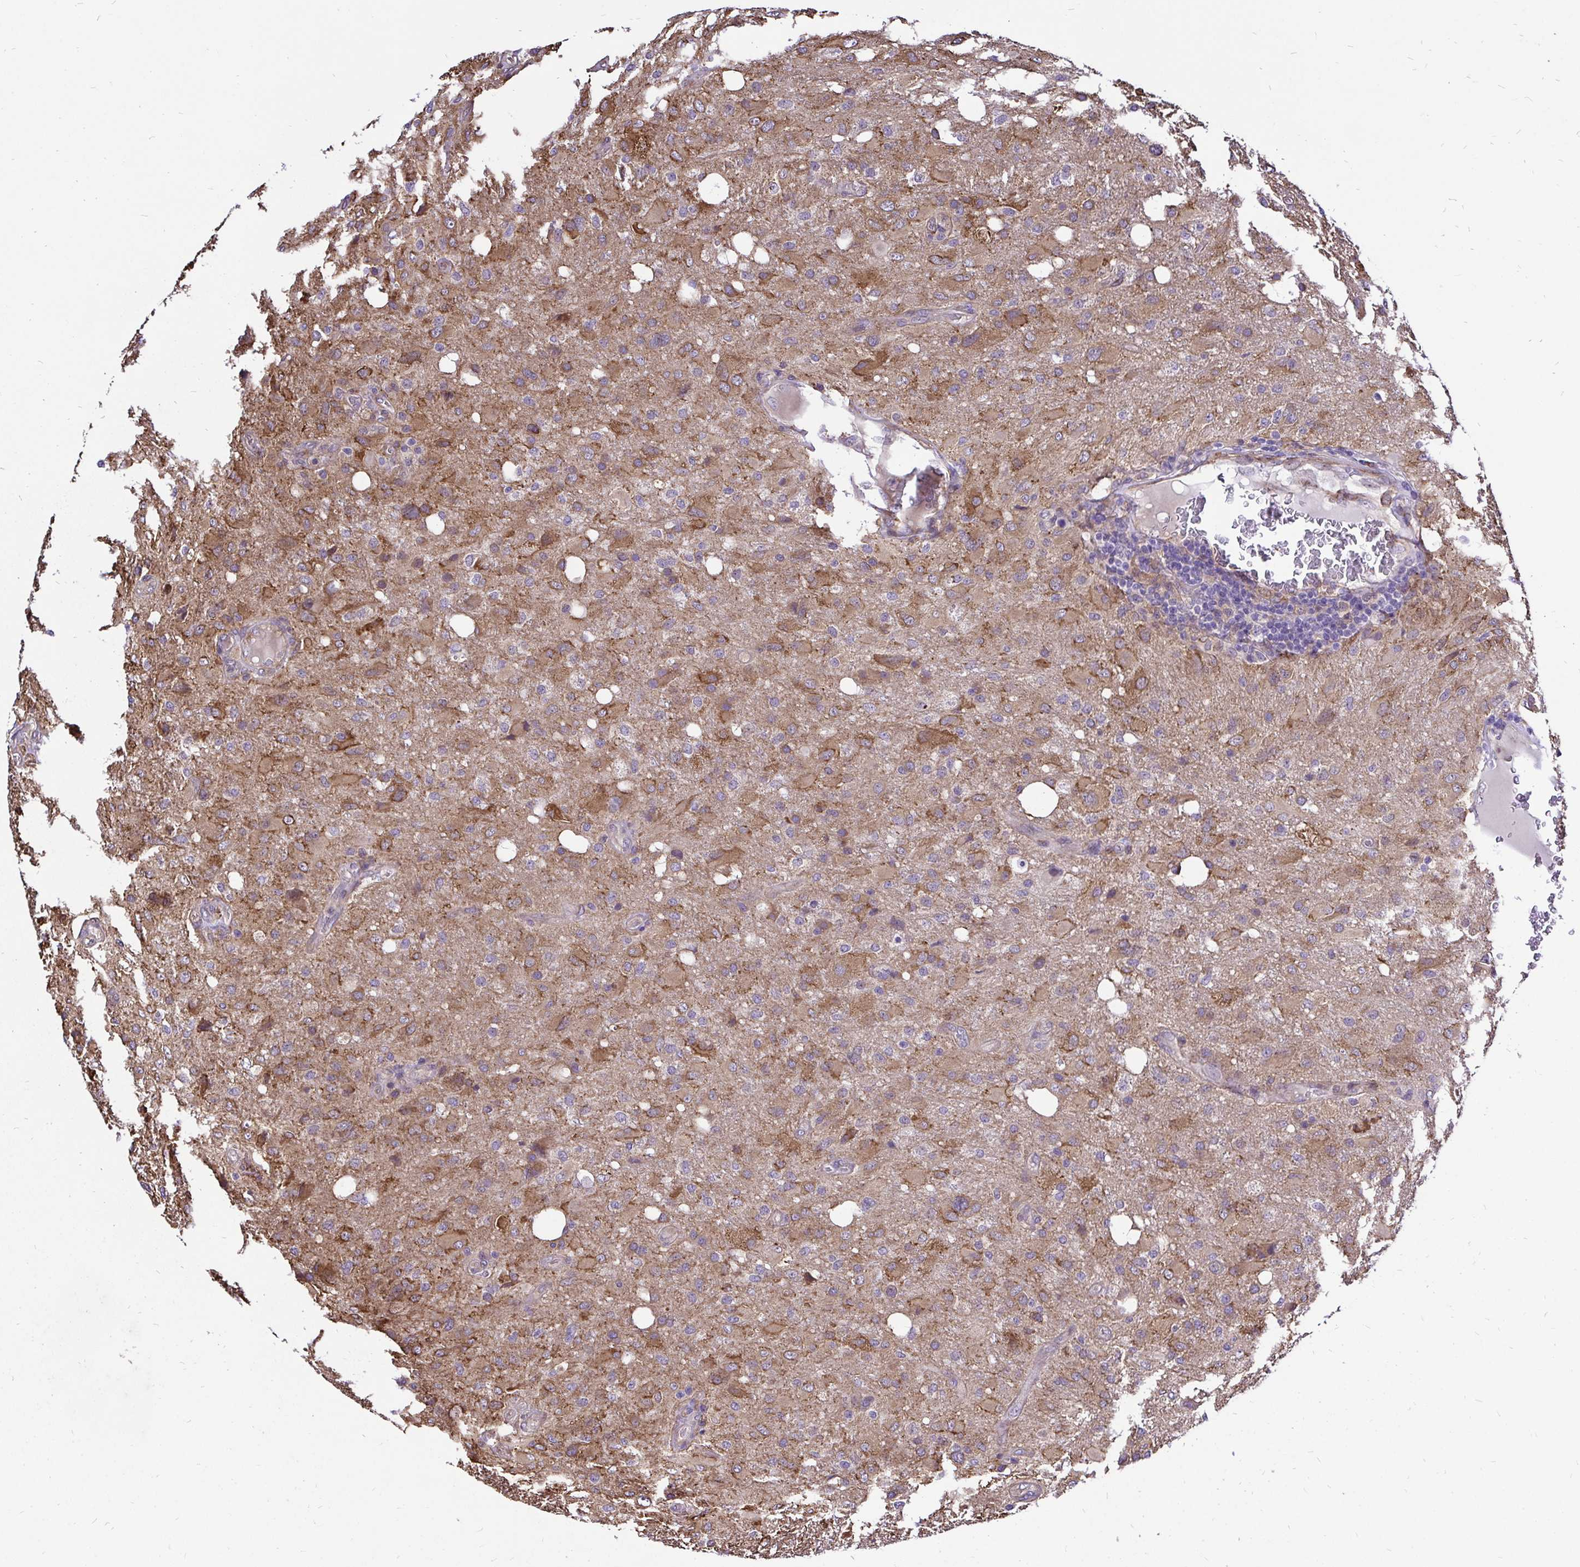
{"staining": {"intensity": "moderate", "quantity": "<25%", "location": "cytoplasmic/membranous"}, "tissue": "glioma", "cell_type": "Tumor cells", "image_type": "cancer", "snomed": [{"axis": "morphology", "description": "Glioma, malignant, High grade"}, {"axis": "topography", "description": "Brain"}], "caption": "A histopathology image showing moderate cytoplasmic/membranous expression in approximately <25% of tumor cells in malignant high-grade glioma, as visualized by brown immunohistochemical staining.", "gene": "CCDC122", "patient": {"sex": "male", "age": 53}}